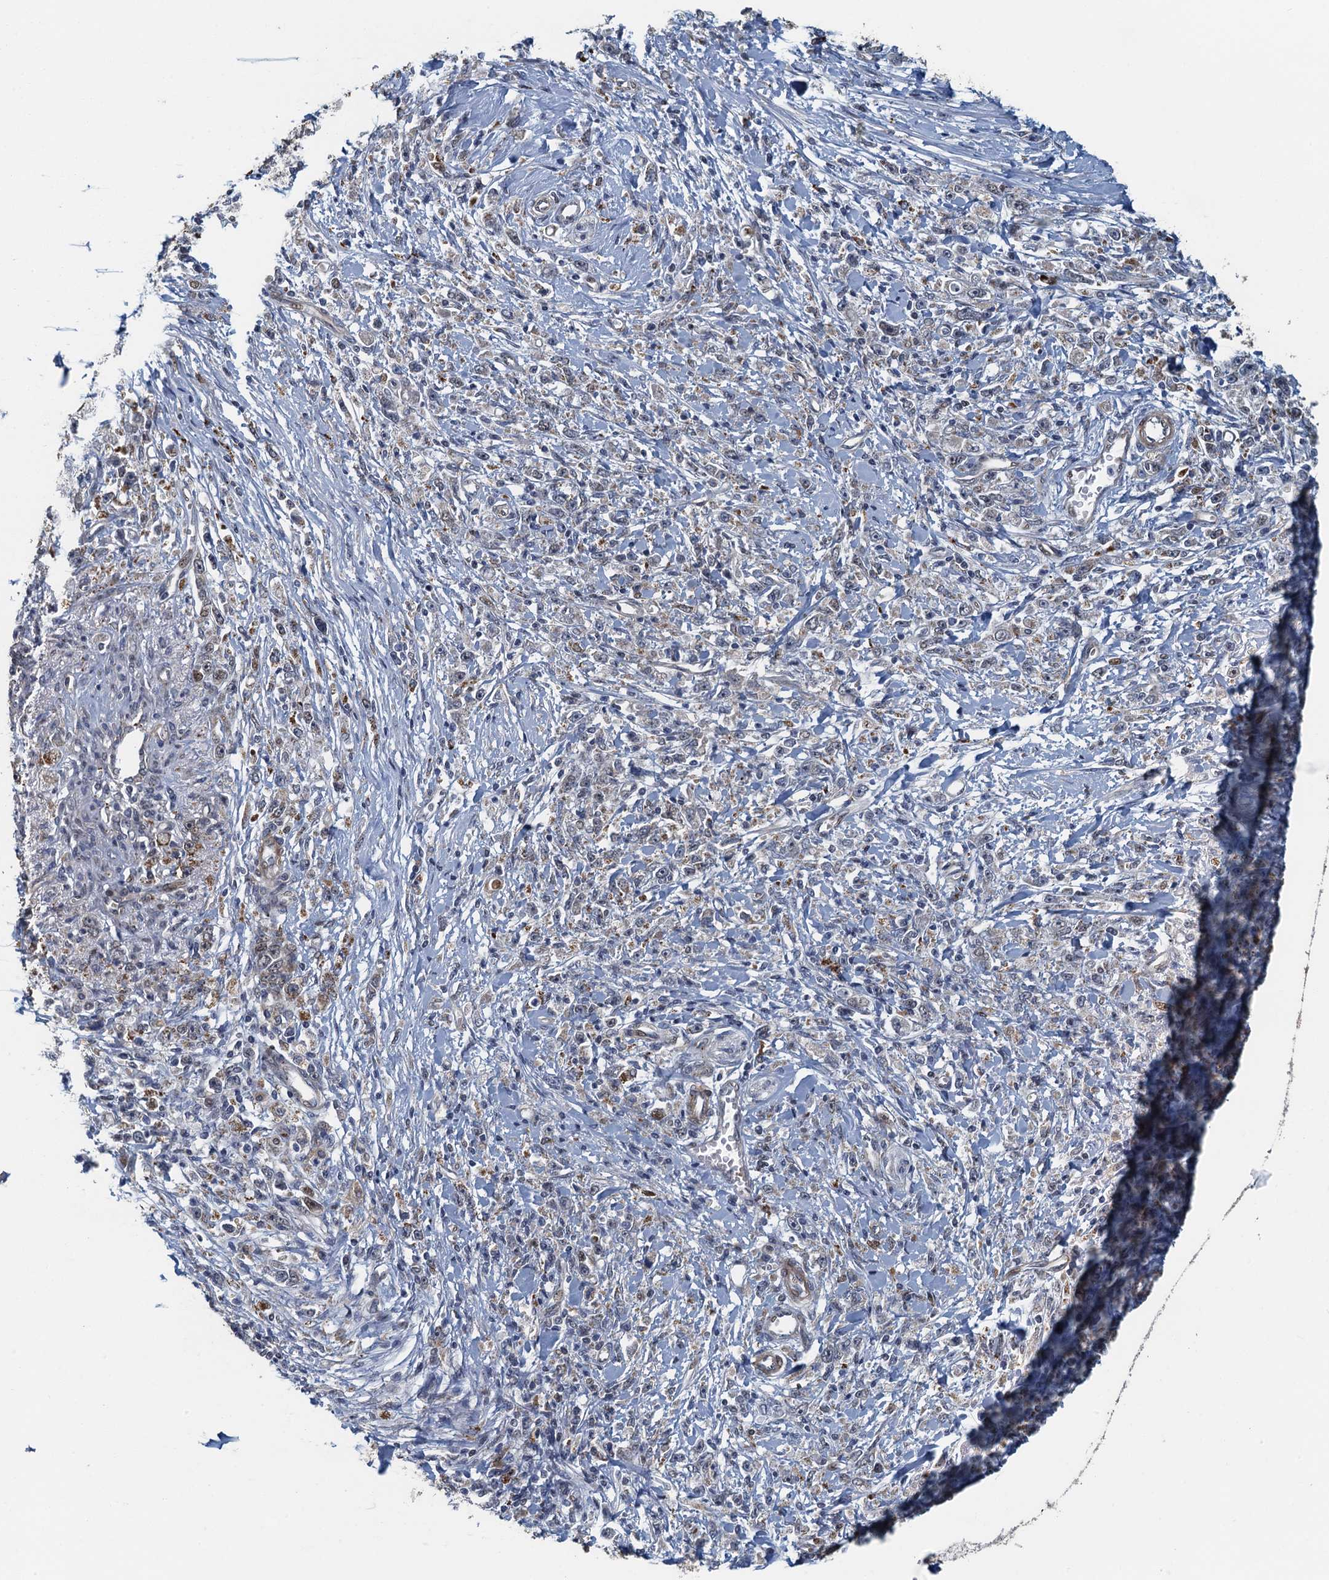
{"staining": {"intensity": "weak", "quantity": "<25%", "location": "cytoplasmic/membranous"}, "tissue": "stomach cancer", "cell_type": "Tumor cells", "image_type": "cancer", "snomed": [{"axis": "morphology", "description": "Adenocarcinoma, NOS"}, {"axis": "topography", "description": "Stomach"}], "caption": "Adenocarcinoma (stomach) was stained to show a protein in brown. There is no significant staining in tumor cells.", "gene": "AGRN", "patient": {"sex": "female", "age": 59}}